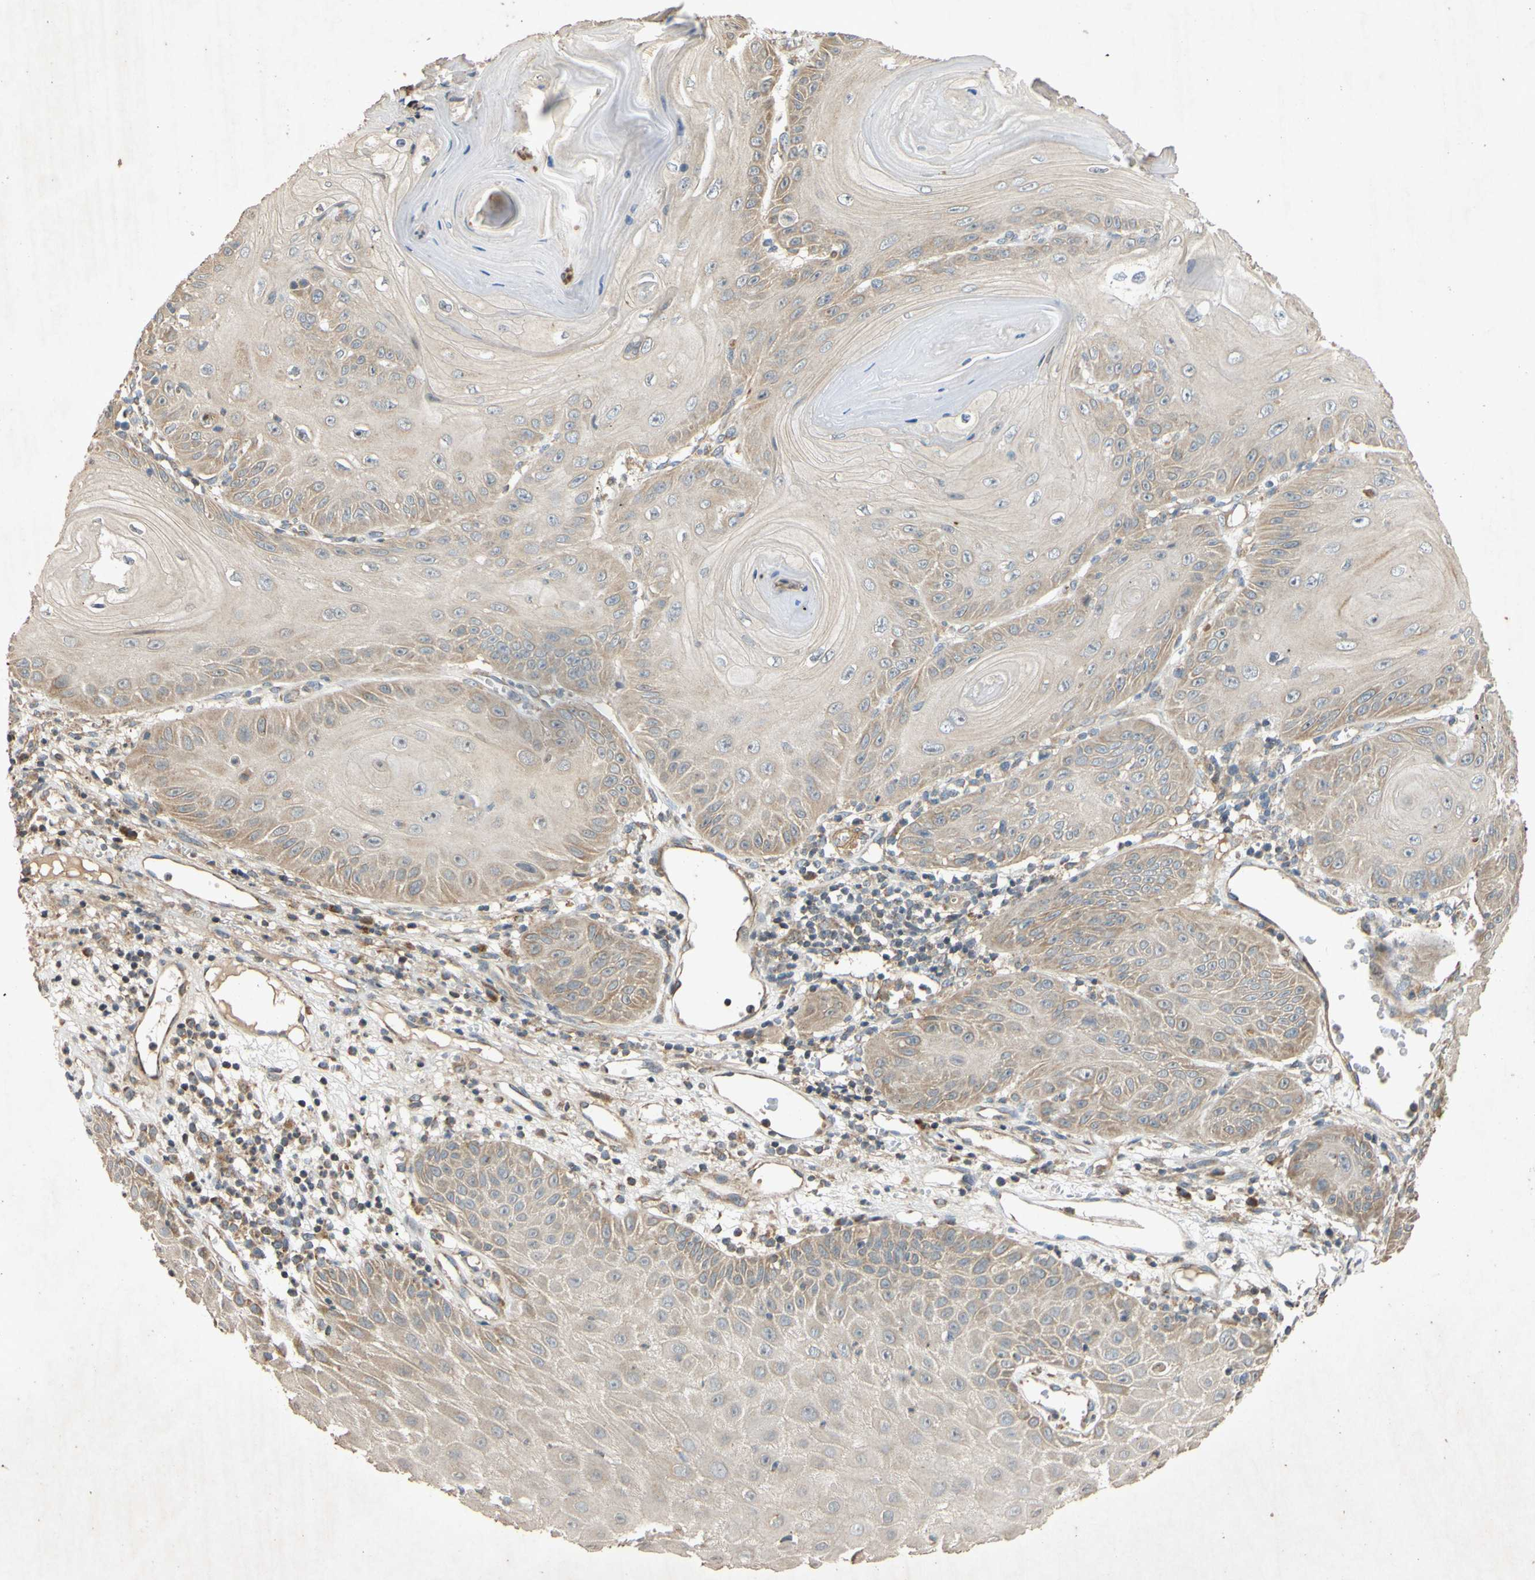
{"staining": {"intensity": "weak", "quantity": ">75%", "location": "cytoplasmic/membranous"}, "tissue": "skin cancer", "cell_type": "Tumor cells", "image_type": "cancer", "snomed": [{"axis": "morphology", "description": "Squamous cell carcinoma, NOS"}, {"axis": "topography", "description": "Skin"}], "caption": "A brown stain highlights weak cytoplasmic/membranous expression of a protein in human squamous cell carcinoma (skin) tumor cells.", "gene": "PARD6A", "patient": {"sex": "female", "age": 78}}